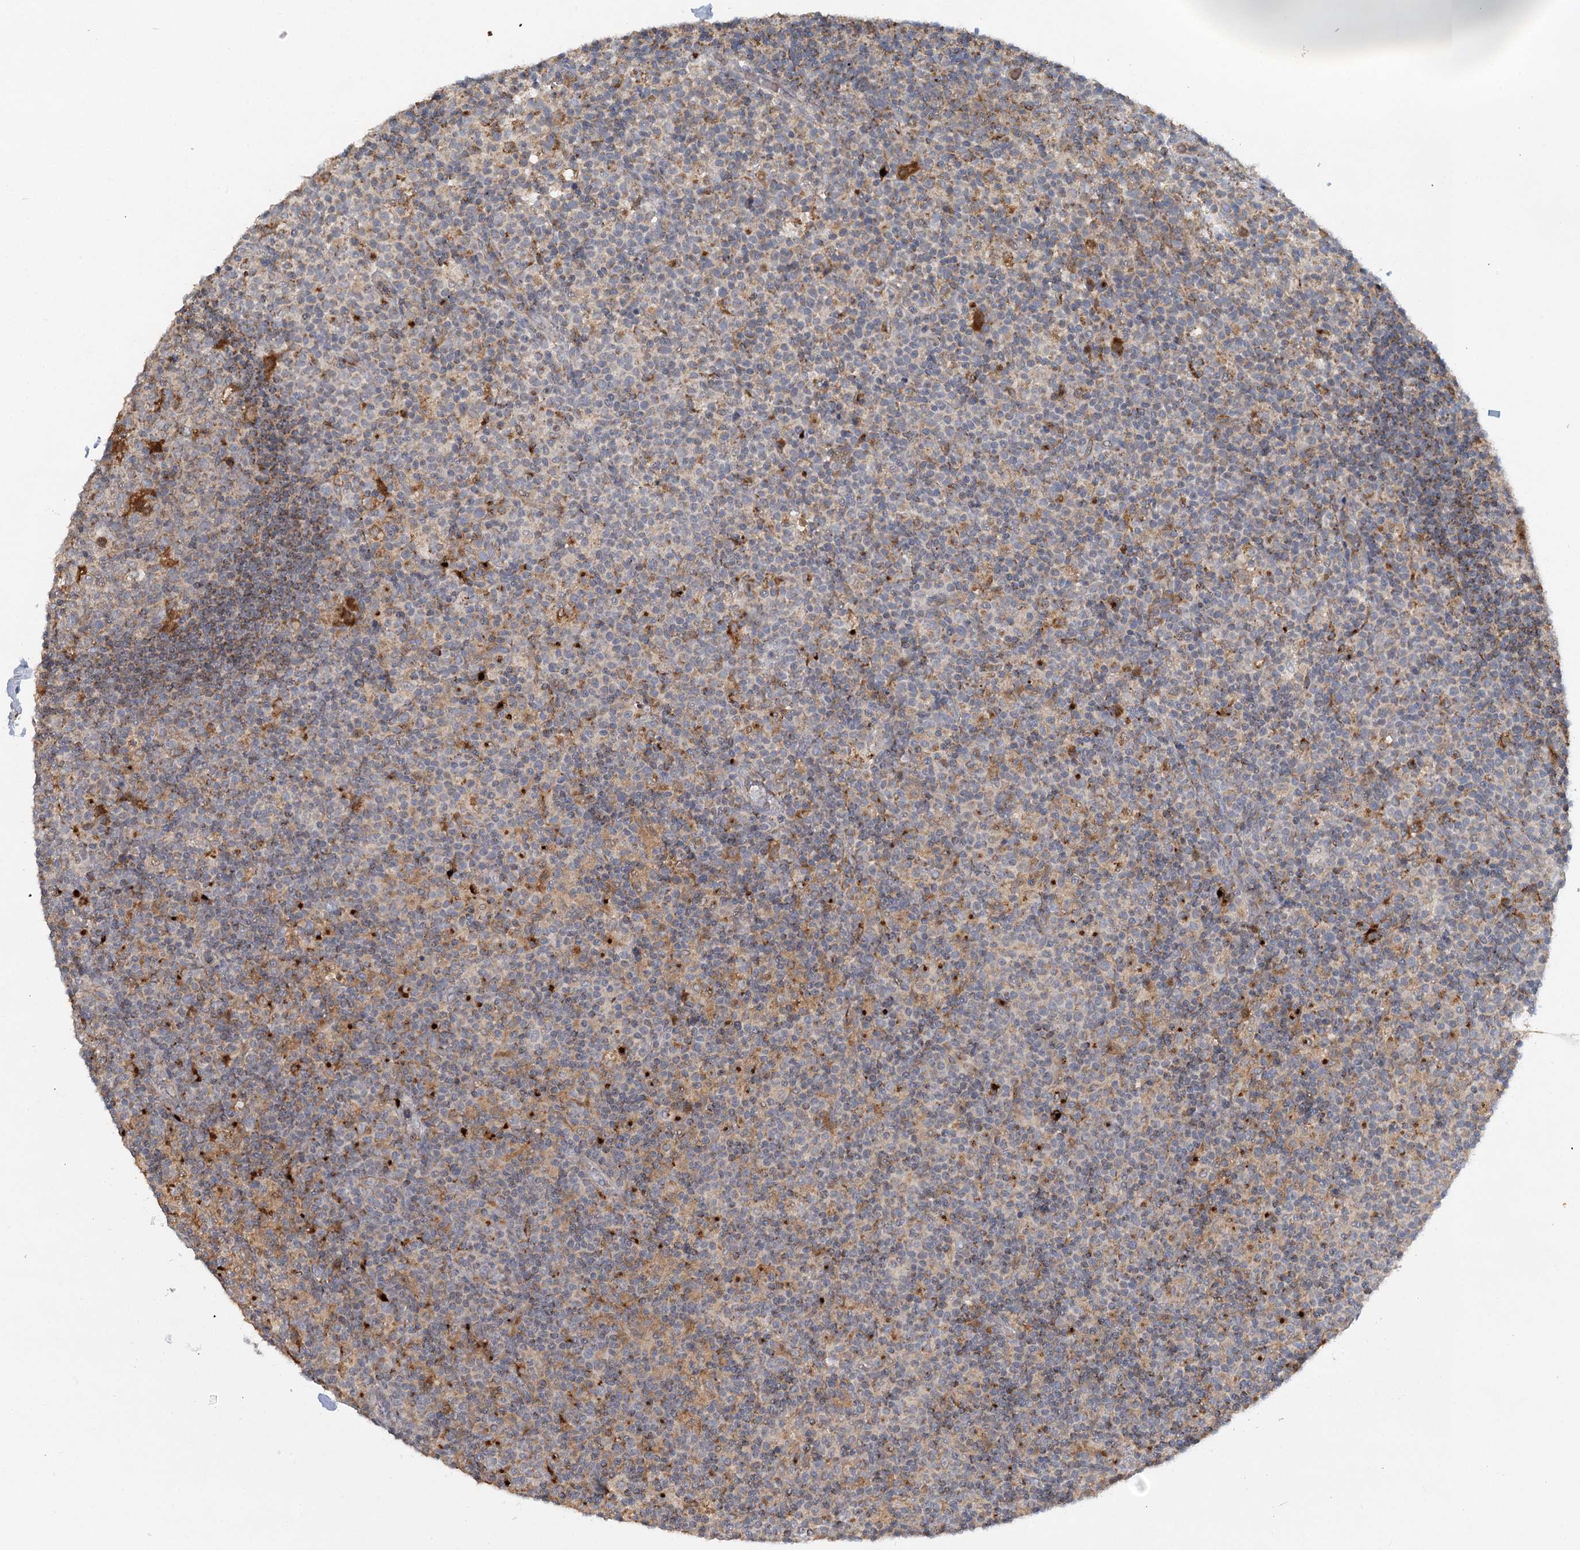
{"staining": {"intensity": "moderate", "quantity": "<25%", "location": "cytoplasmic/membranous"}, "tissue": "lymph node", "cell_type": "Germinal center cells", "image_type": "normal", "snomed": [{"axis": "morphology", "description": "Normal tissue, NOS"}, {"axis": "morphology", "description": "Inflammation, NOS"}, {"axis": "topography", "description": "Lymph node"}], "caption": "Germinal center cells exhibit moderate cytoplasmic/membranous positivity in approximately <25% of cells in benign lymph node. (Stains: DAB in brown, nuclei in blue, Microscopy: brightfield microscopy at high magnification).", "gene": "PYROXD2", "patient": {"sex": "male", "age": 55}}